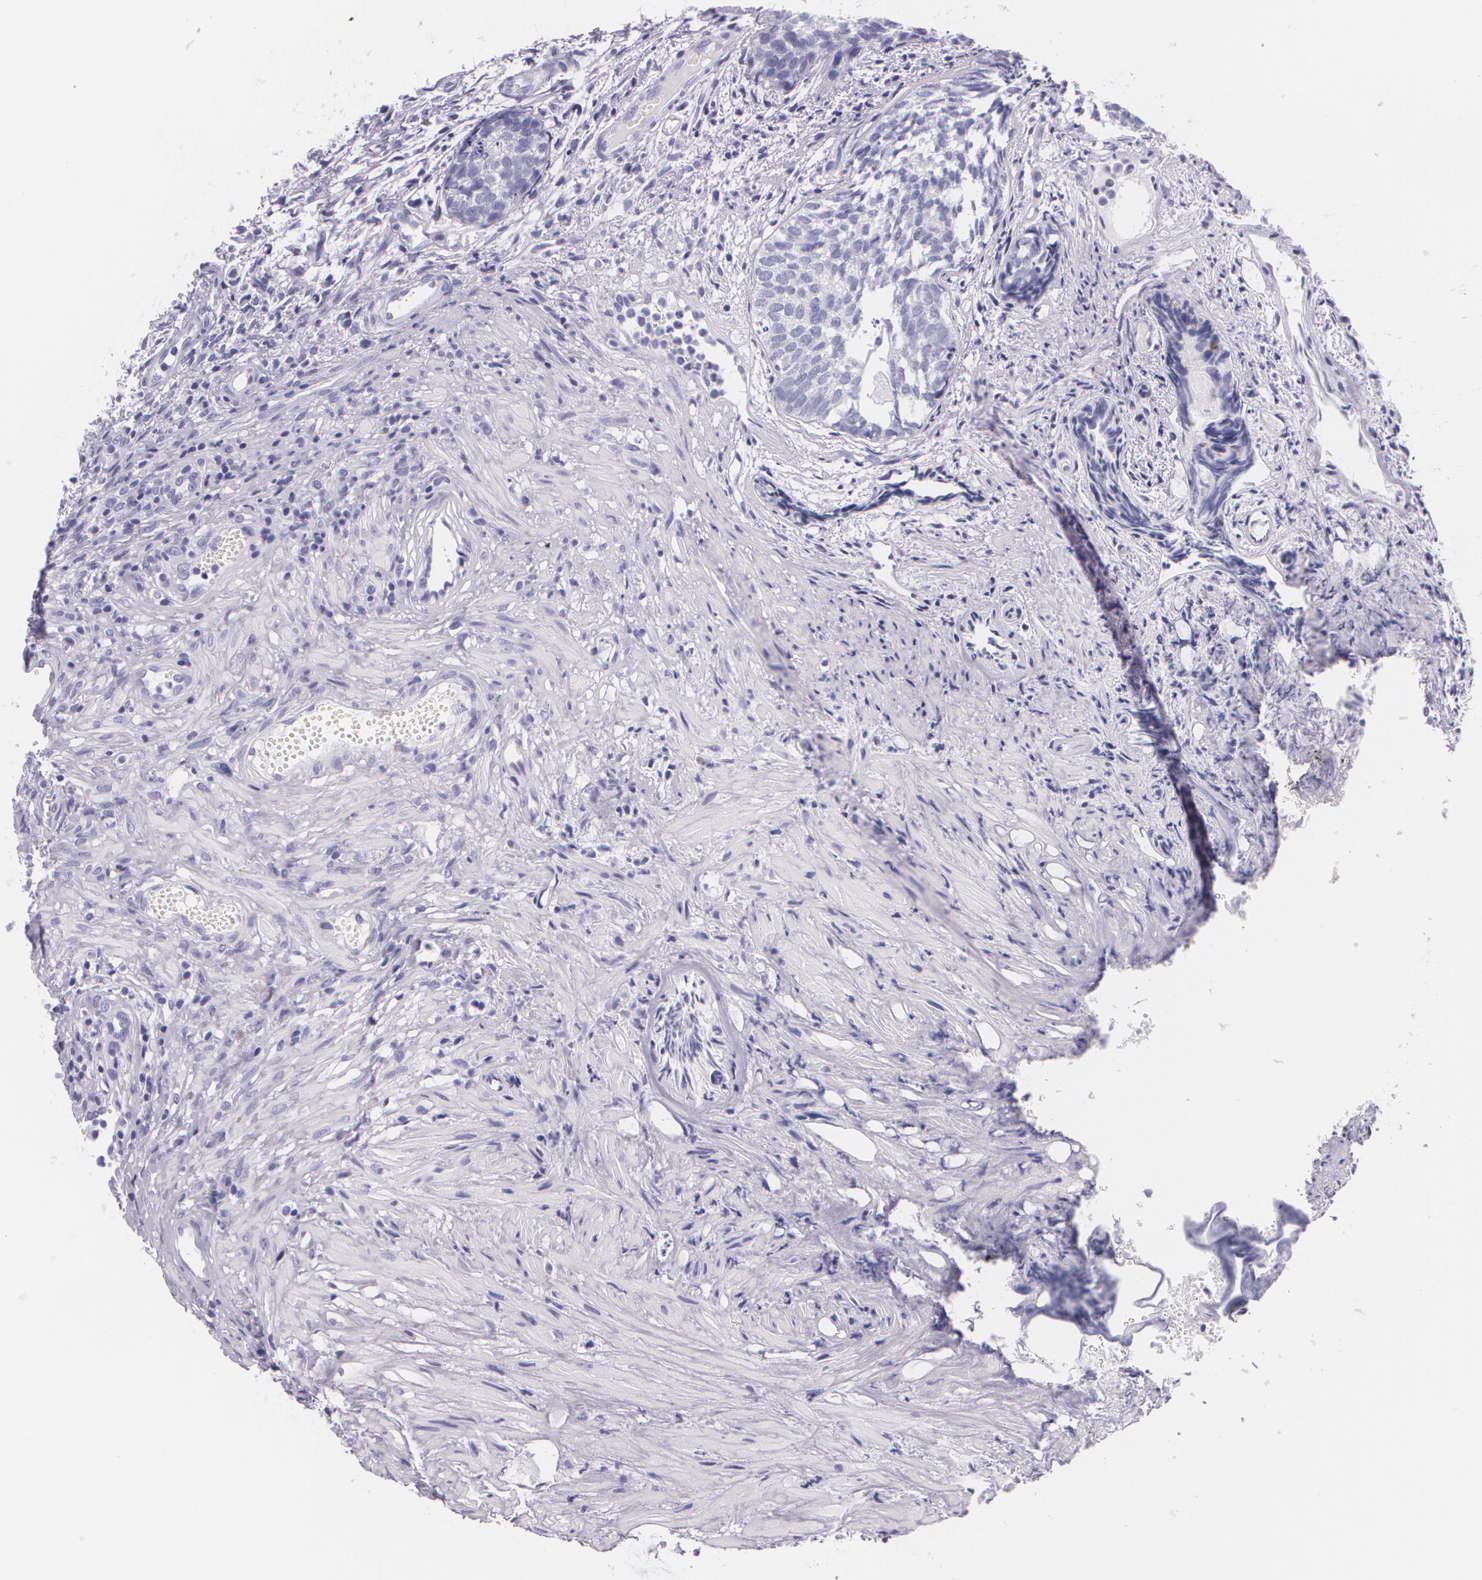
{"staining": {"intensity": "negative", "quantity": "none", "location": "none"}, "tissue": "urothelial cancer", "cell_type": "Tumor cells", "image_type": "cancer", "snomed": [{"axis": "morphology", "description": "Urothelial carcinoma, Low grade"}, {"axis": "topography", "description": "Urinary bladder"}], "caption": "High magnification brightfield microscopy of urothelial cancer stained with DAB (brown) and counterstained with hematoxylin (blue): tumor cells show no significant positivity. (Immunohistochemistry, brightfield microscopy, high magnification).", "gene": "DLG4", "patient": {"sex": "male", "age": 84}}